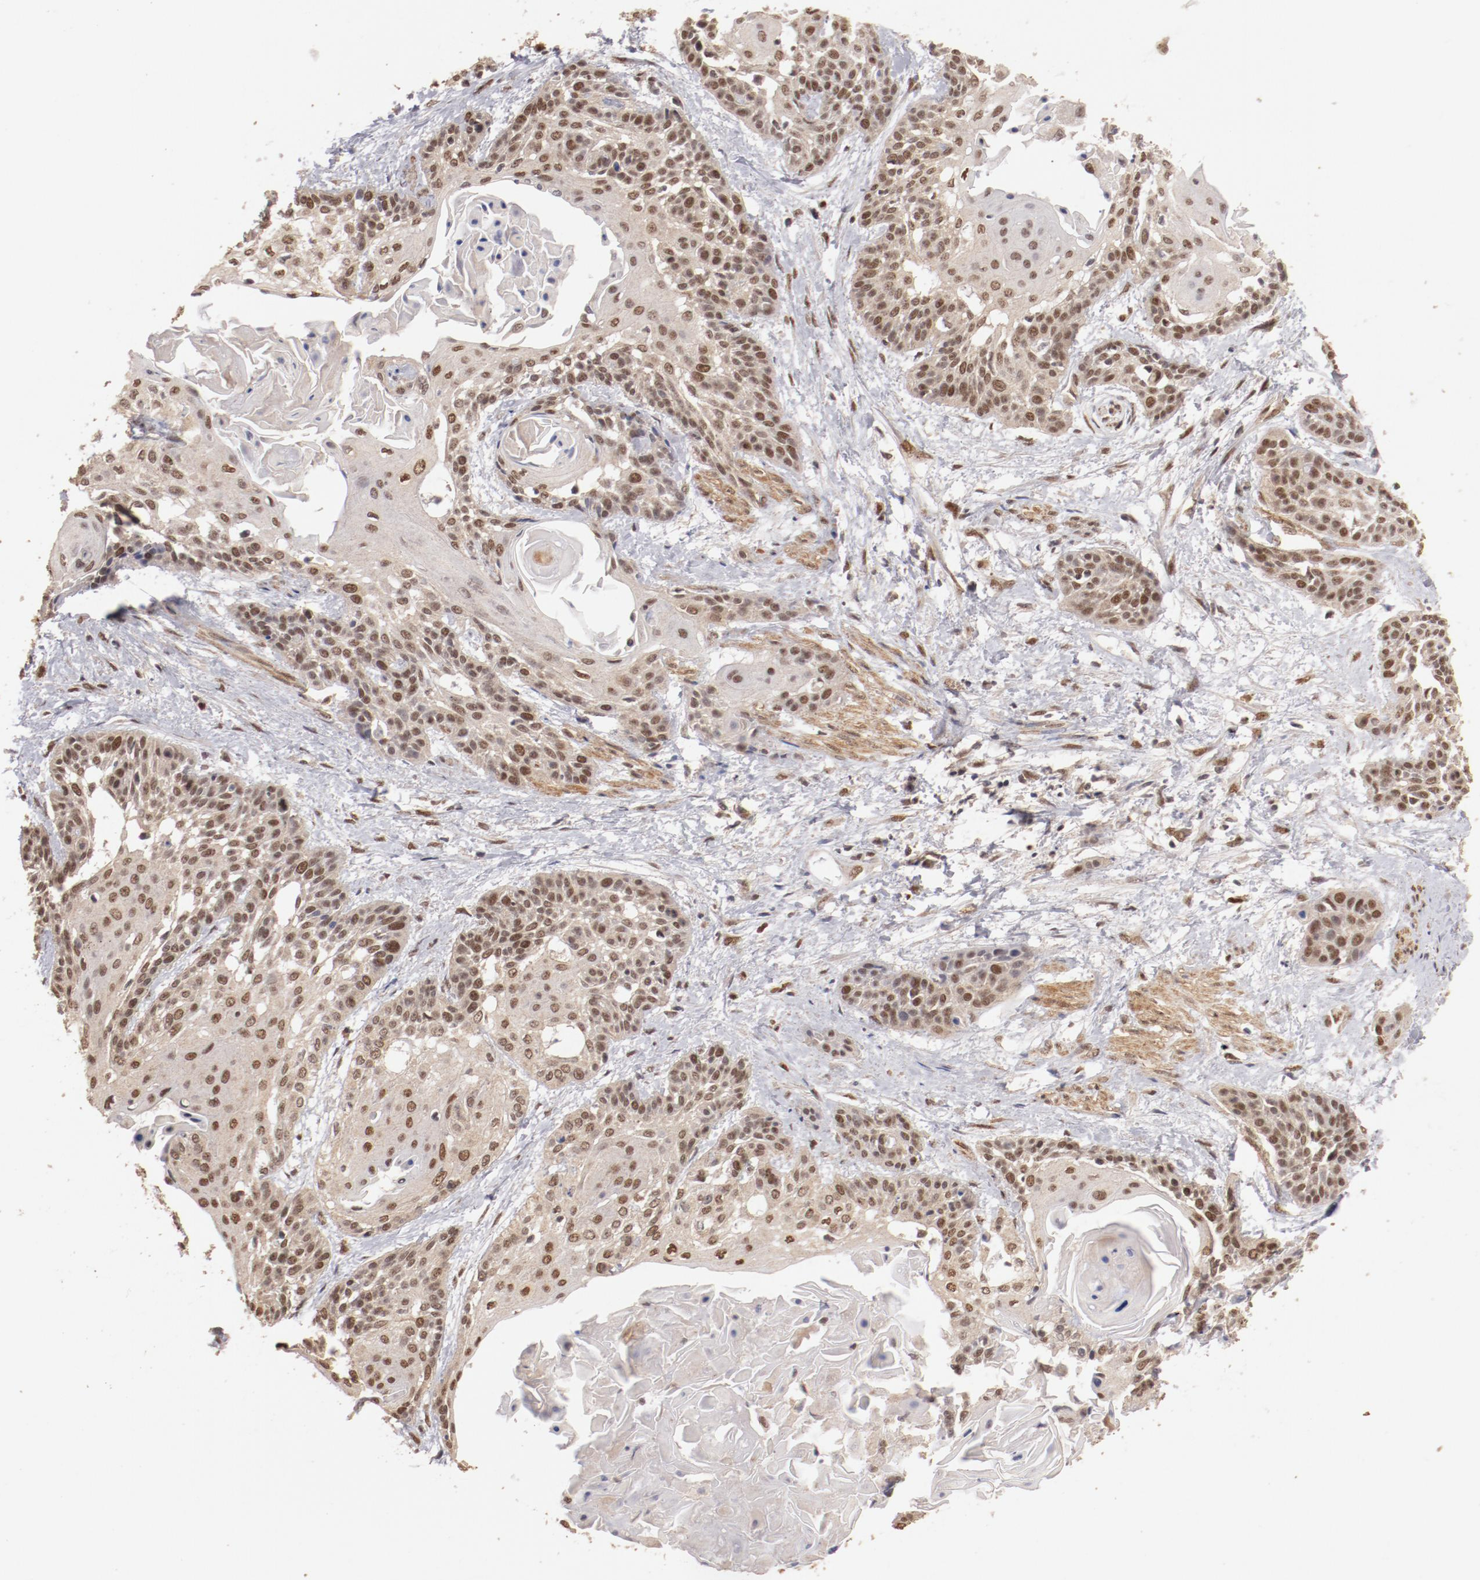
{"staining": {"intensity": "moderate", "quantity": ">75%", "location": "cytoplasmic/membranous,nuclear"}, "tissue": "cervical cancer", "cell_type": "Tumor cells", "image_type": "cancer", "snomed": [{"axis": "morphology", "description": "Squamous cell carcinoma, NOS"}, {"axis": "topography", "description": "Cervix"}], "caption": "Protein expression by IHC shows moderate cytoplasmic/membranous and nuclear staining in about >75% of tumor cells in cervical squamous cell carcinoma.", "gene": "CLOCK", "patient": {"sex": "female", "age": 57}}